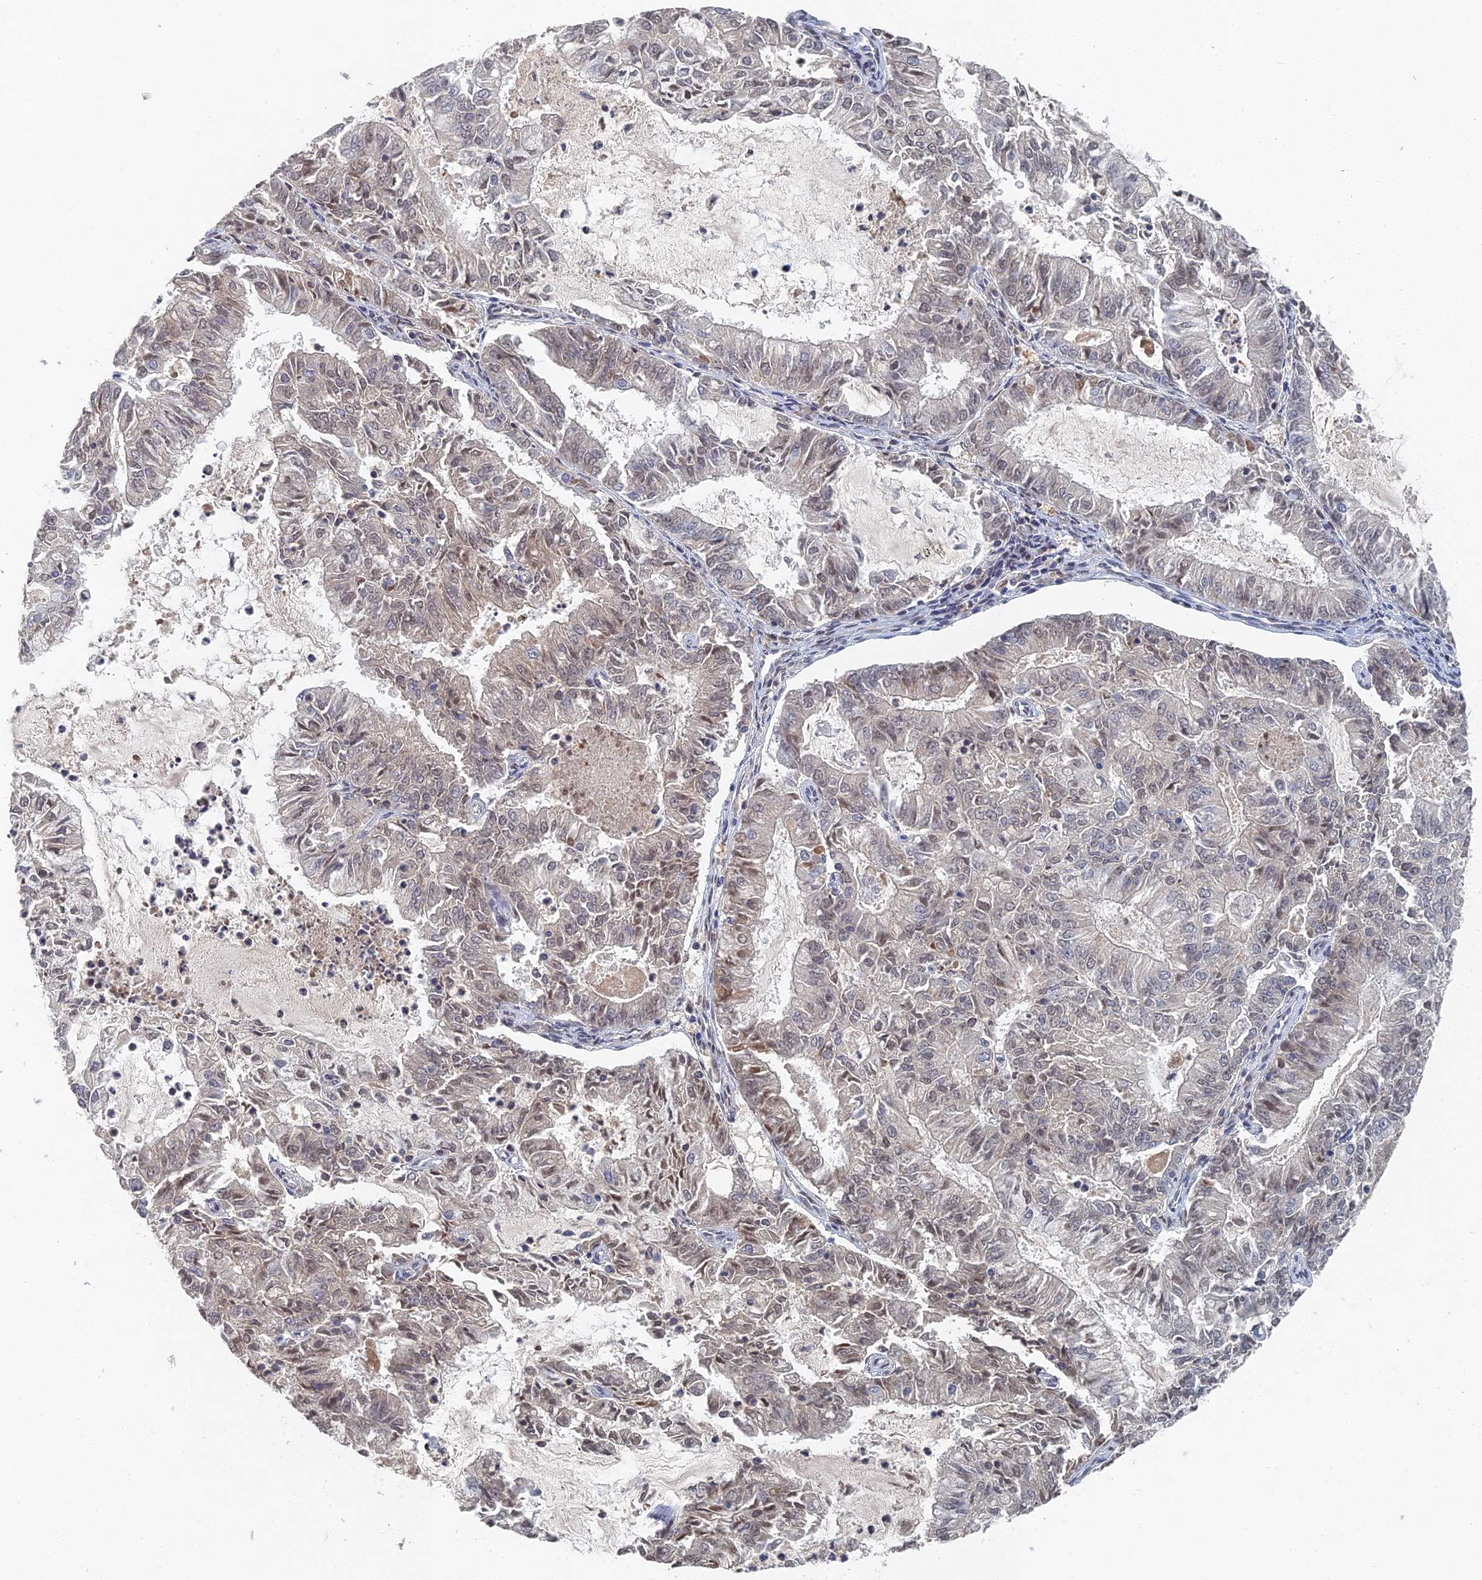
{"staining": {"intensity": "weak", "quantity": "25%-75%", "location": "nuclear"}, "tissue": "endometrial cancer", "cell_type": "Tumor cells", "image_type": "cancer", "snomed": [{"axis": "morphology", "description": "Adenocarcinoma, NOS"}, {"axis": "topography", "description": "Endometrium"}], "caption": "A photomicrograph showing weak nuclear staining in approximately 25%-75% of tumor cells in endometrial cancer (adenocarcinoma), as visualized by brown immunohistochemical staining.", "gene": "GNA15", "patient": {"sex": "female", "age": 57}}